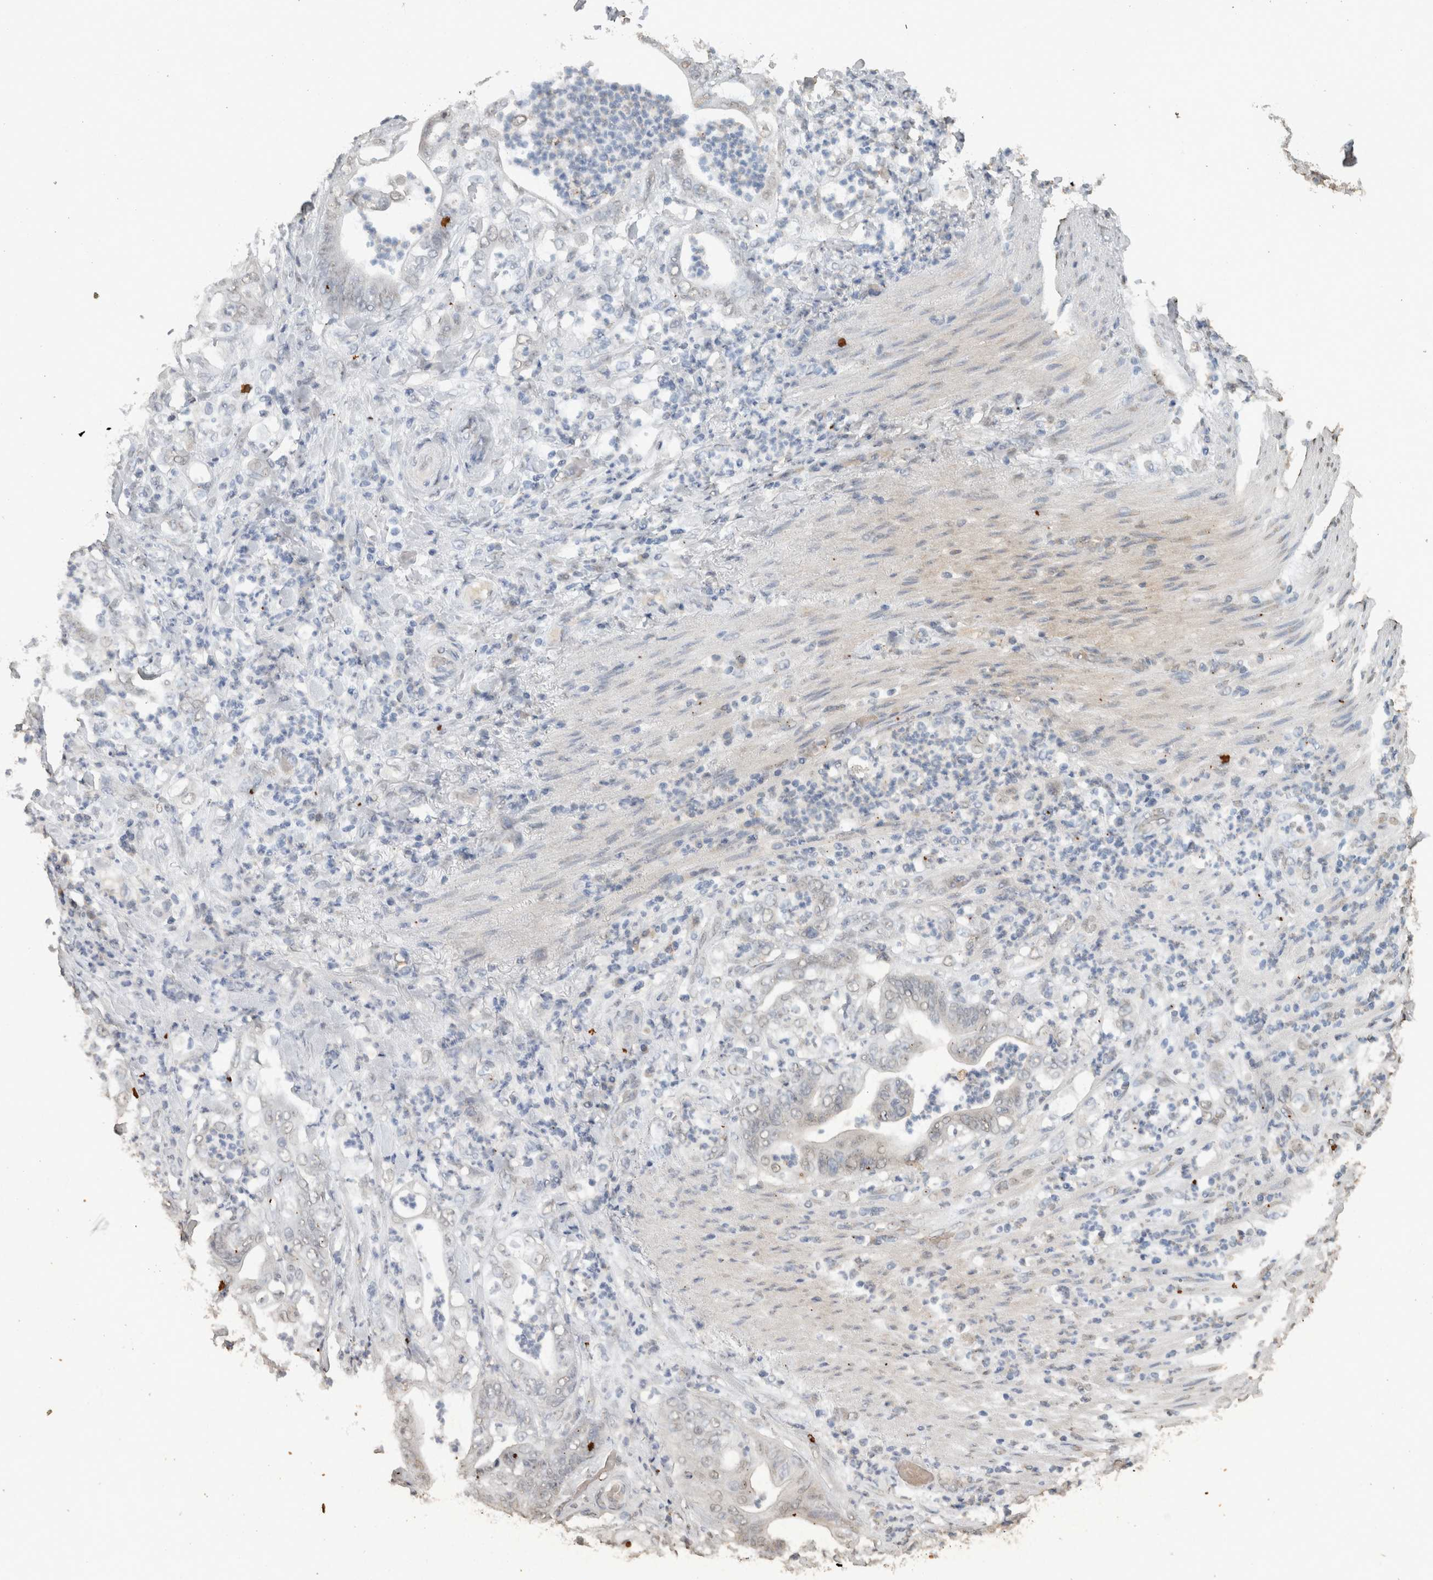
{"staining": {"intensity": "negative", "quantity": "none", "location": "none"}, "tissue": "stomach cancer", "cell_type": "Tumor cells", "image_type": "cancer", "snomed": [{"axis": "morphology", "description": "Adenocarcinoma, NOS"}, {"axis": "topography", "description": "Stomach"}], "caption": "There is no significant positivity in tumor cells of adenocarcinoma (stomach). (Brightfield microscopy of DAB (3,3'-diaminobenzidine) immunohistochemistry at high magnification).", "gene": "HAND2", "patient": {"sex": "female", "age": 73}}